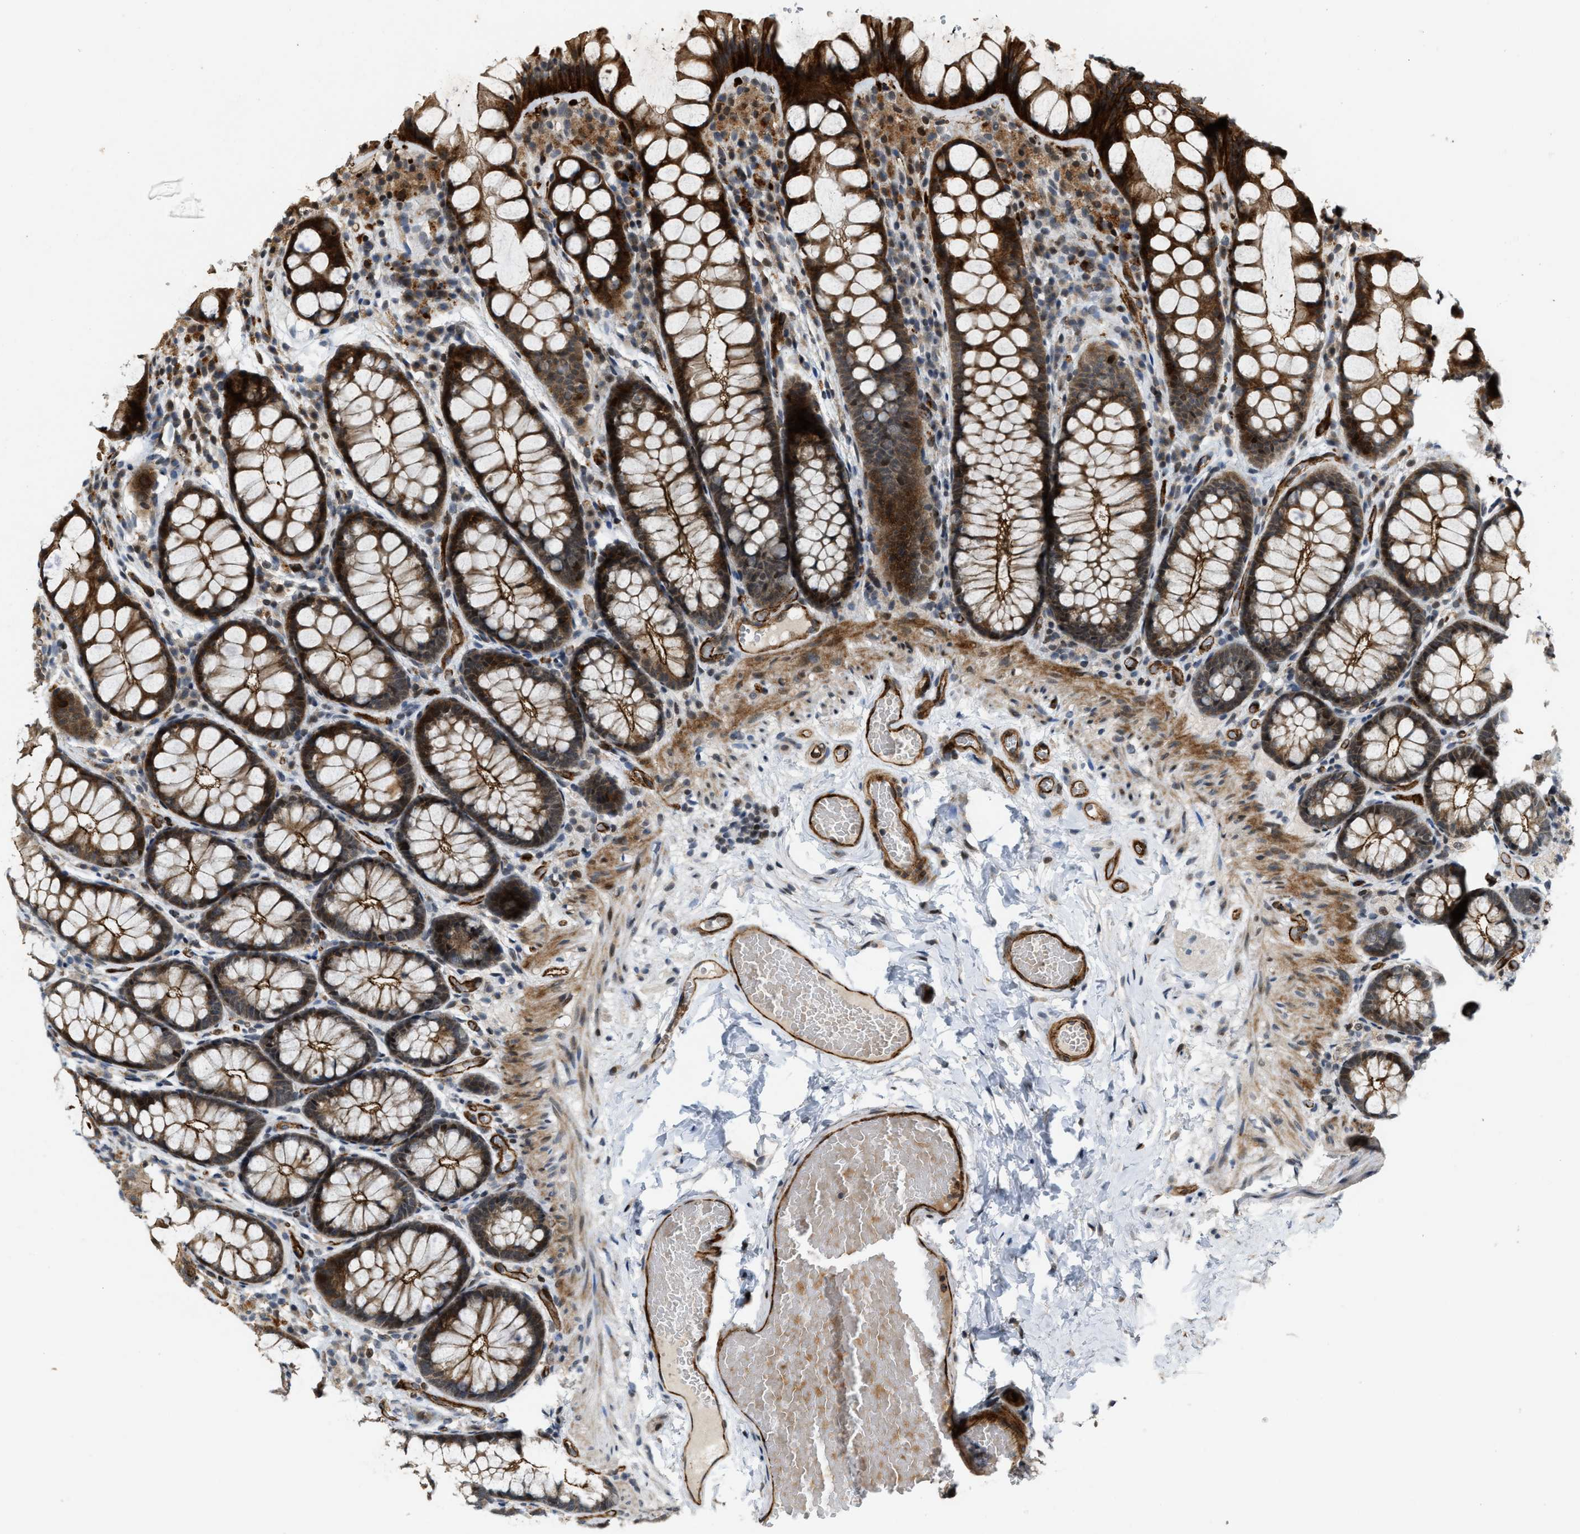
{"staining": {"intensity": "strong", "quantity": ">75%", "location": "cytoplasmic/membranous"}, "tissue": "colon", "cell_type": "Endothelial cells", "image_type": "normal", "snomed": [{"axis": "morphology", "description": "Normal tissue, NOS"}, {"axis": "topography", "description": "Colon"}], "caption": "Strong cytoplasmic/membranous positivity is seen in about >75% of endothelial cells in benign colon. (Stains: DAB in brown, nuclei in blue, Microscopy: brightfield microscopy at high magnification).", "gene": "DPF2", "patient": {"sex": "male", "age": 47}}